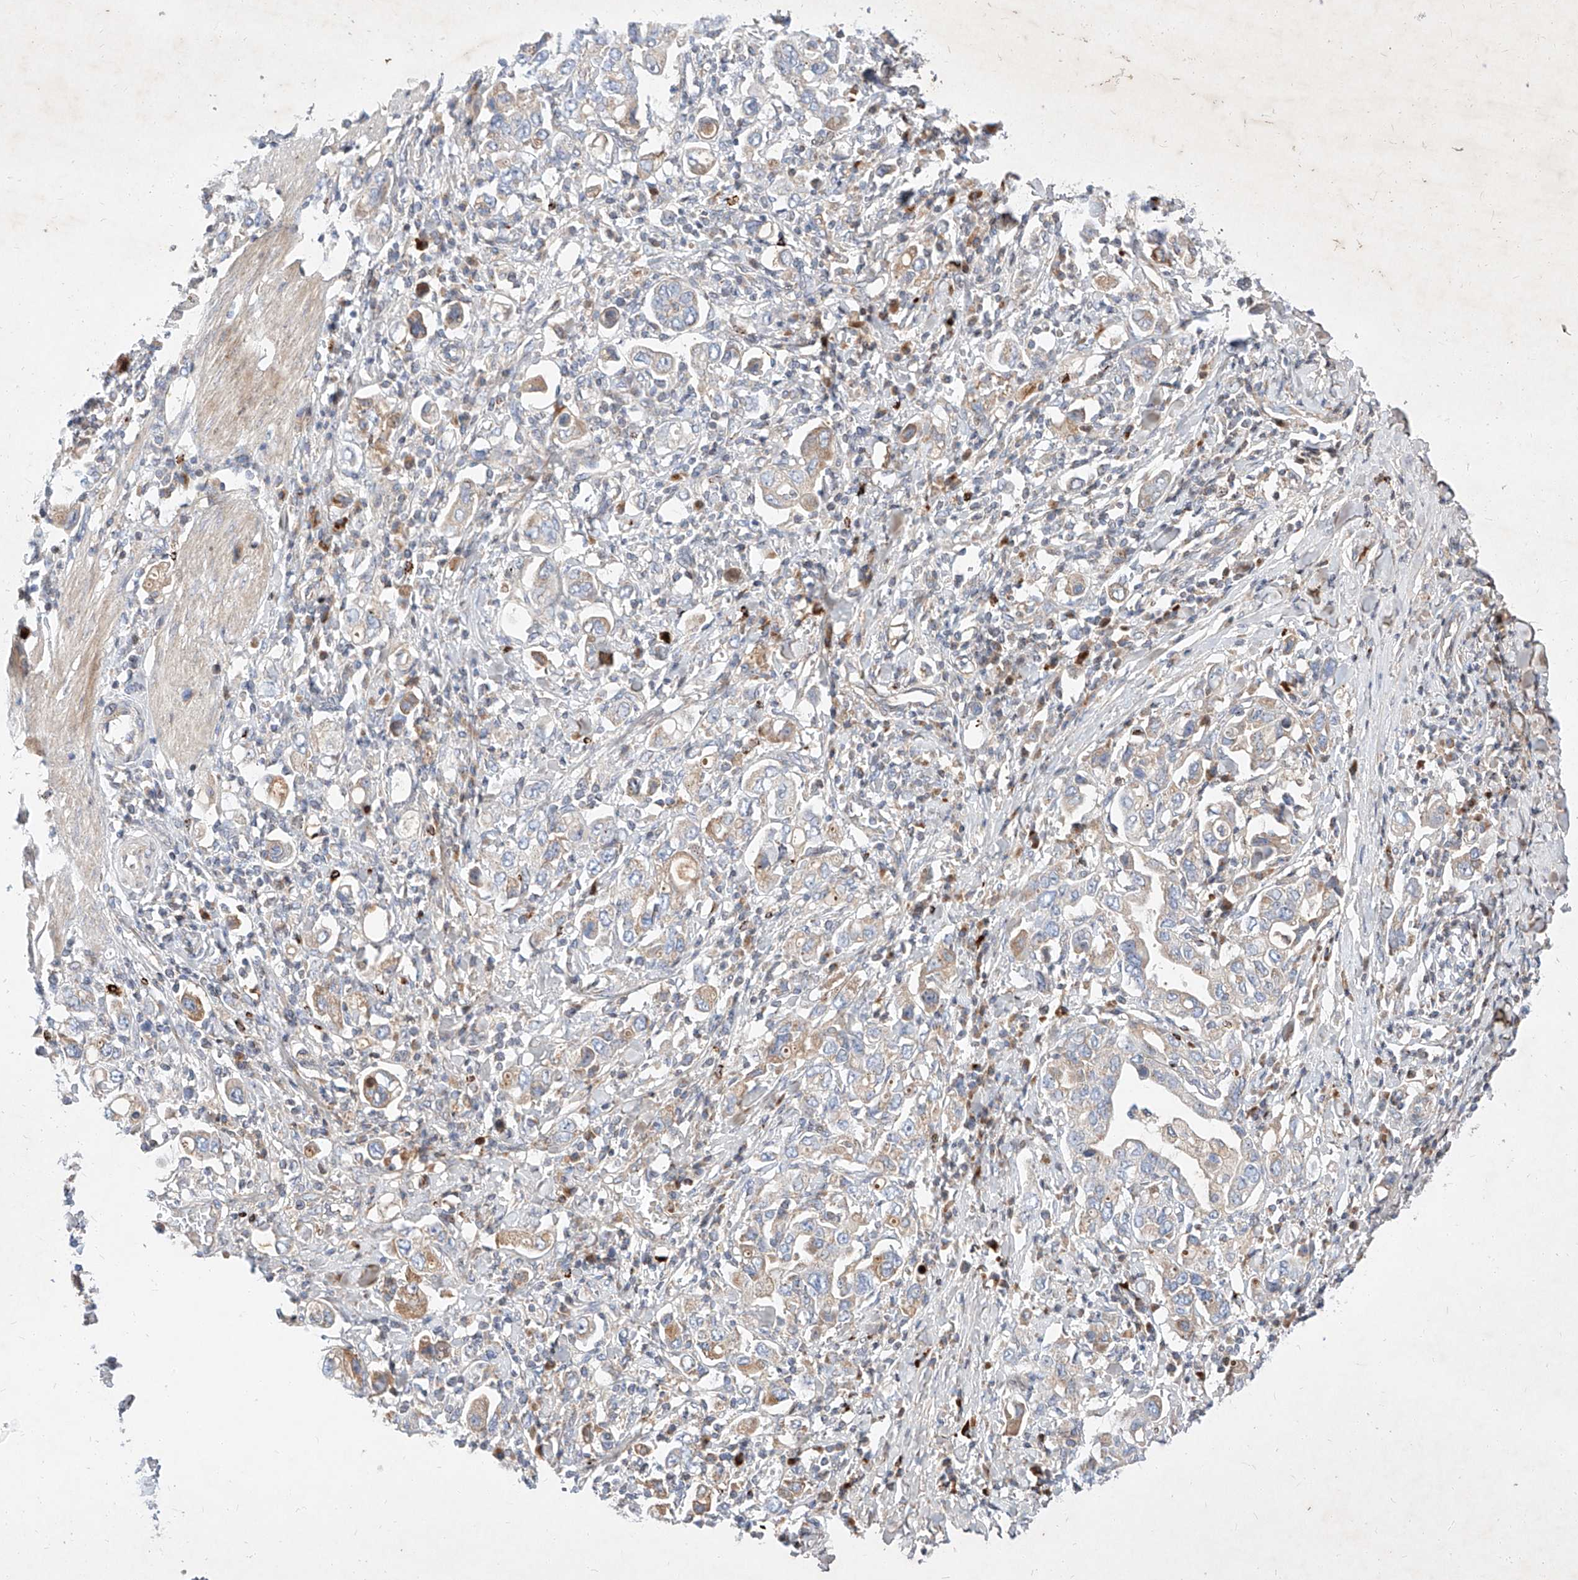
{"staining": {"intensity": "moderate", "quantity": "<25%", "location": "cytoplasmic/membranous"}, "tissue": "stomach cancer", "cell_type": "Tumor cells", "image_type": "cancer", "snomed": [{"axis": "morphology", "description": "Adenocarcinoma, NOS"}, {"axis": "topography", "description": "Stomach, upper"}], "caption": "Immunohistochemical staining of human stomach adenocarcinoma reveals moderate cytoplasmic/membranous protein positivity in about <25% of tumor cells. (IHC, brightfield microscopy, high magnification).", "gene": "OSGEPL1", "patient": {"sex": "male", "age": 62}}